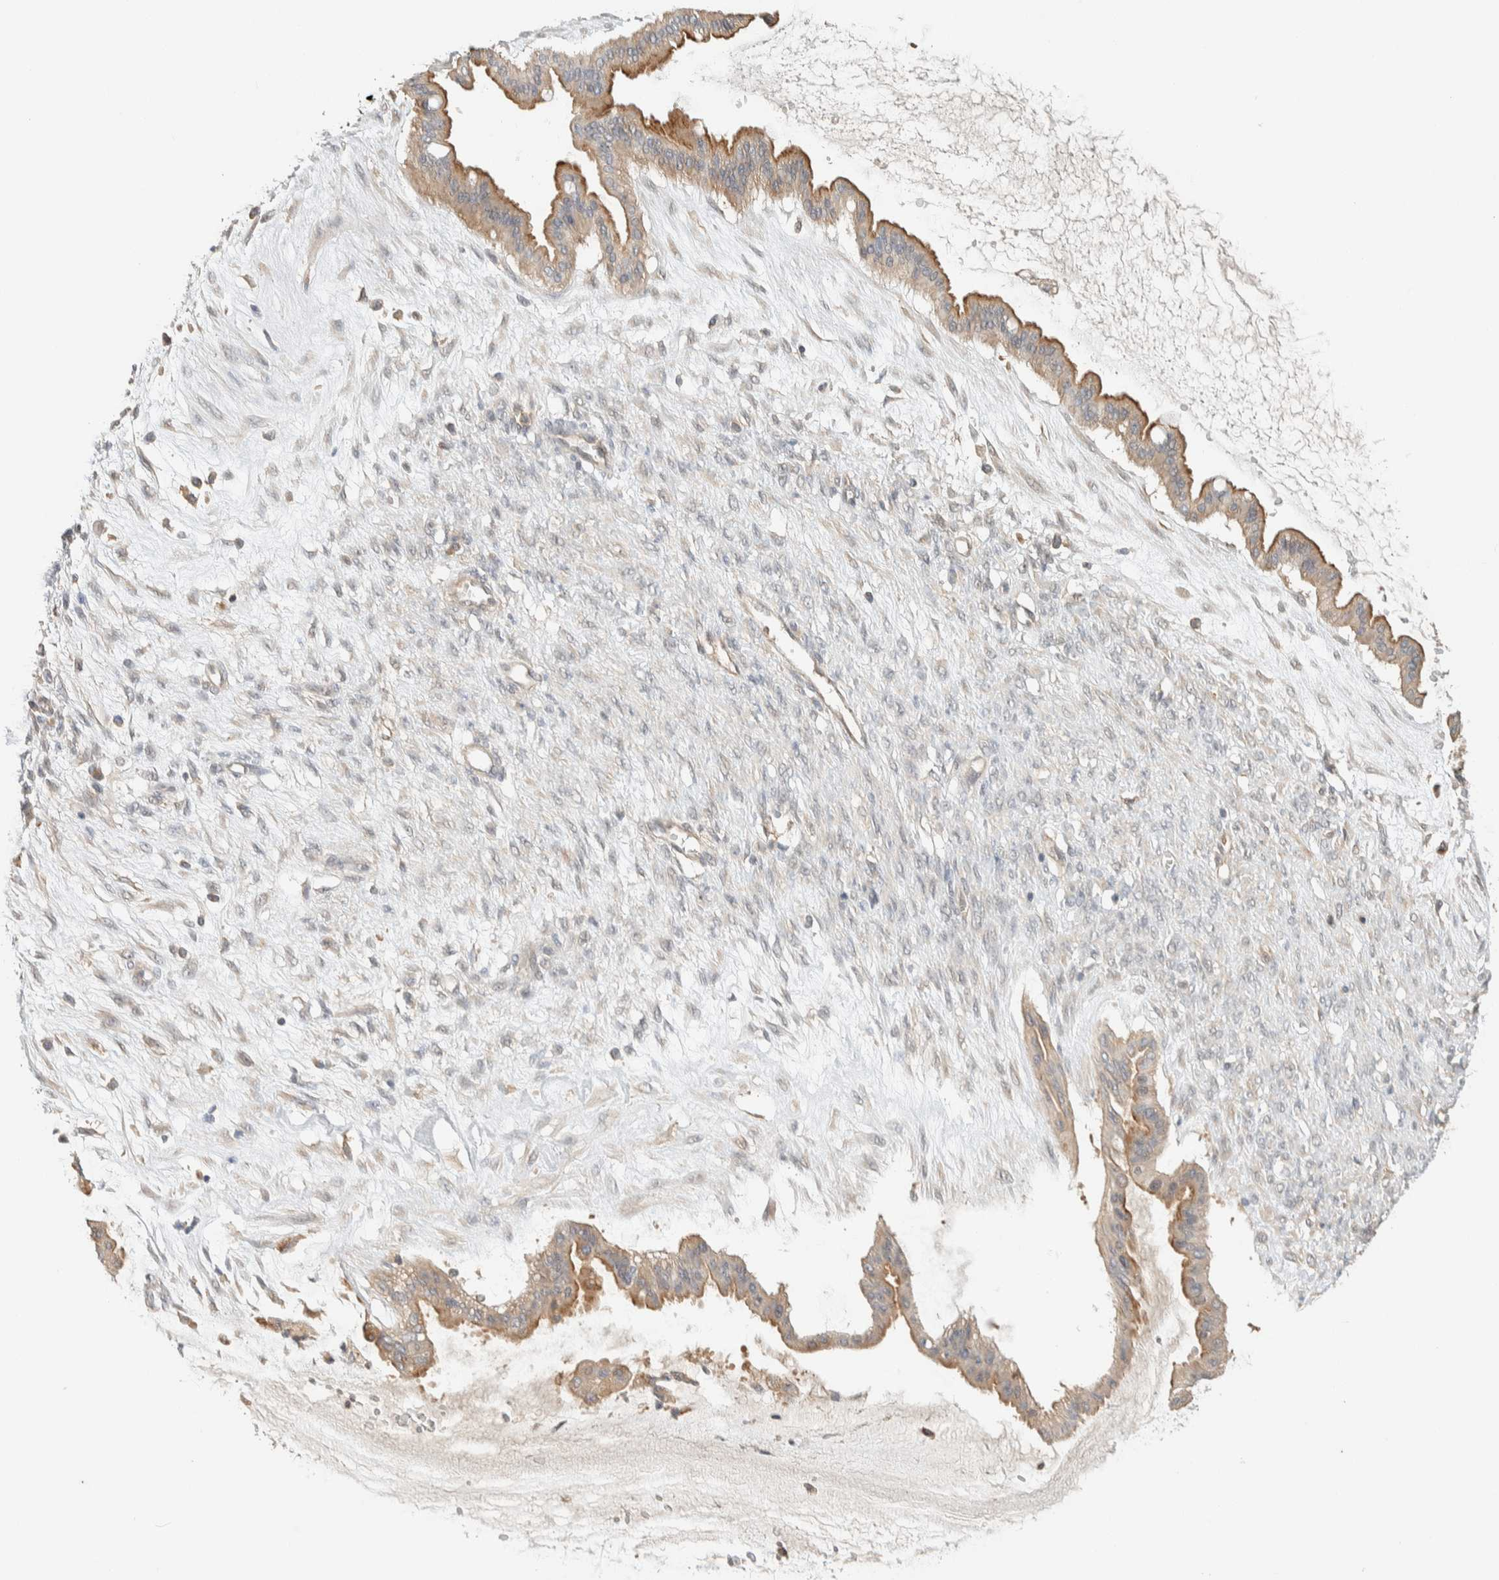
{"staining": {"intensity": "moderate", "quantity": "25%-75%", "location": "cytoplasmic/membranous"}, "tissue": "ovarian cancer", "cell_type": "Tumor cells", "image_type": "cancer", "snomed": [{"axis": "morphology", "description": "Cystadenocarcinoma, mucinous, NOS"}, {"axis": "topography", "description": "Ovary"}], "caption": "Human ovarian cancer stained for a protein (brown) exhibits moderate cytoplasmic/membranous positive staining in about 25%-75% of tumor cells.", "gene": "RAB11FIP1", "patient": {"sex": "female", "age": 73}}